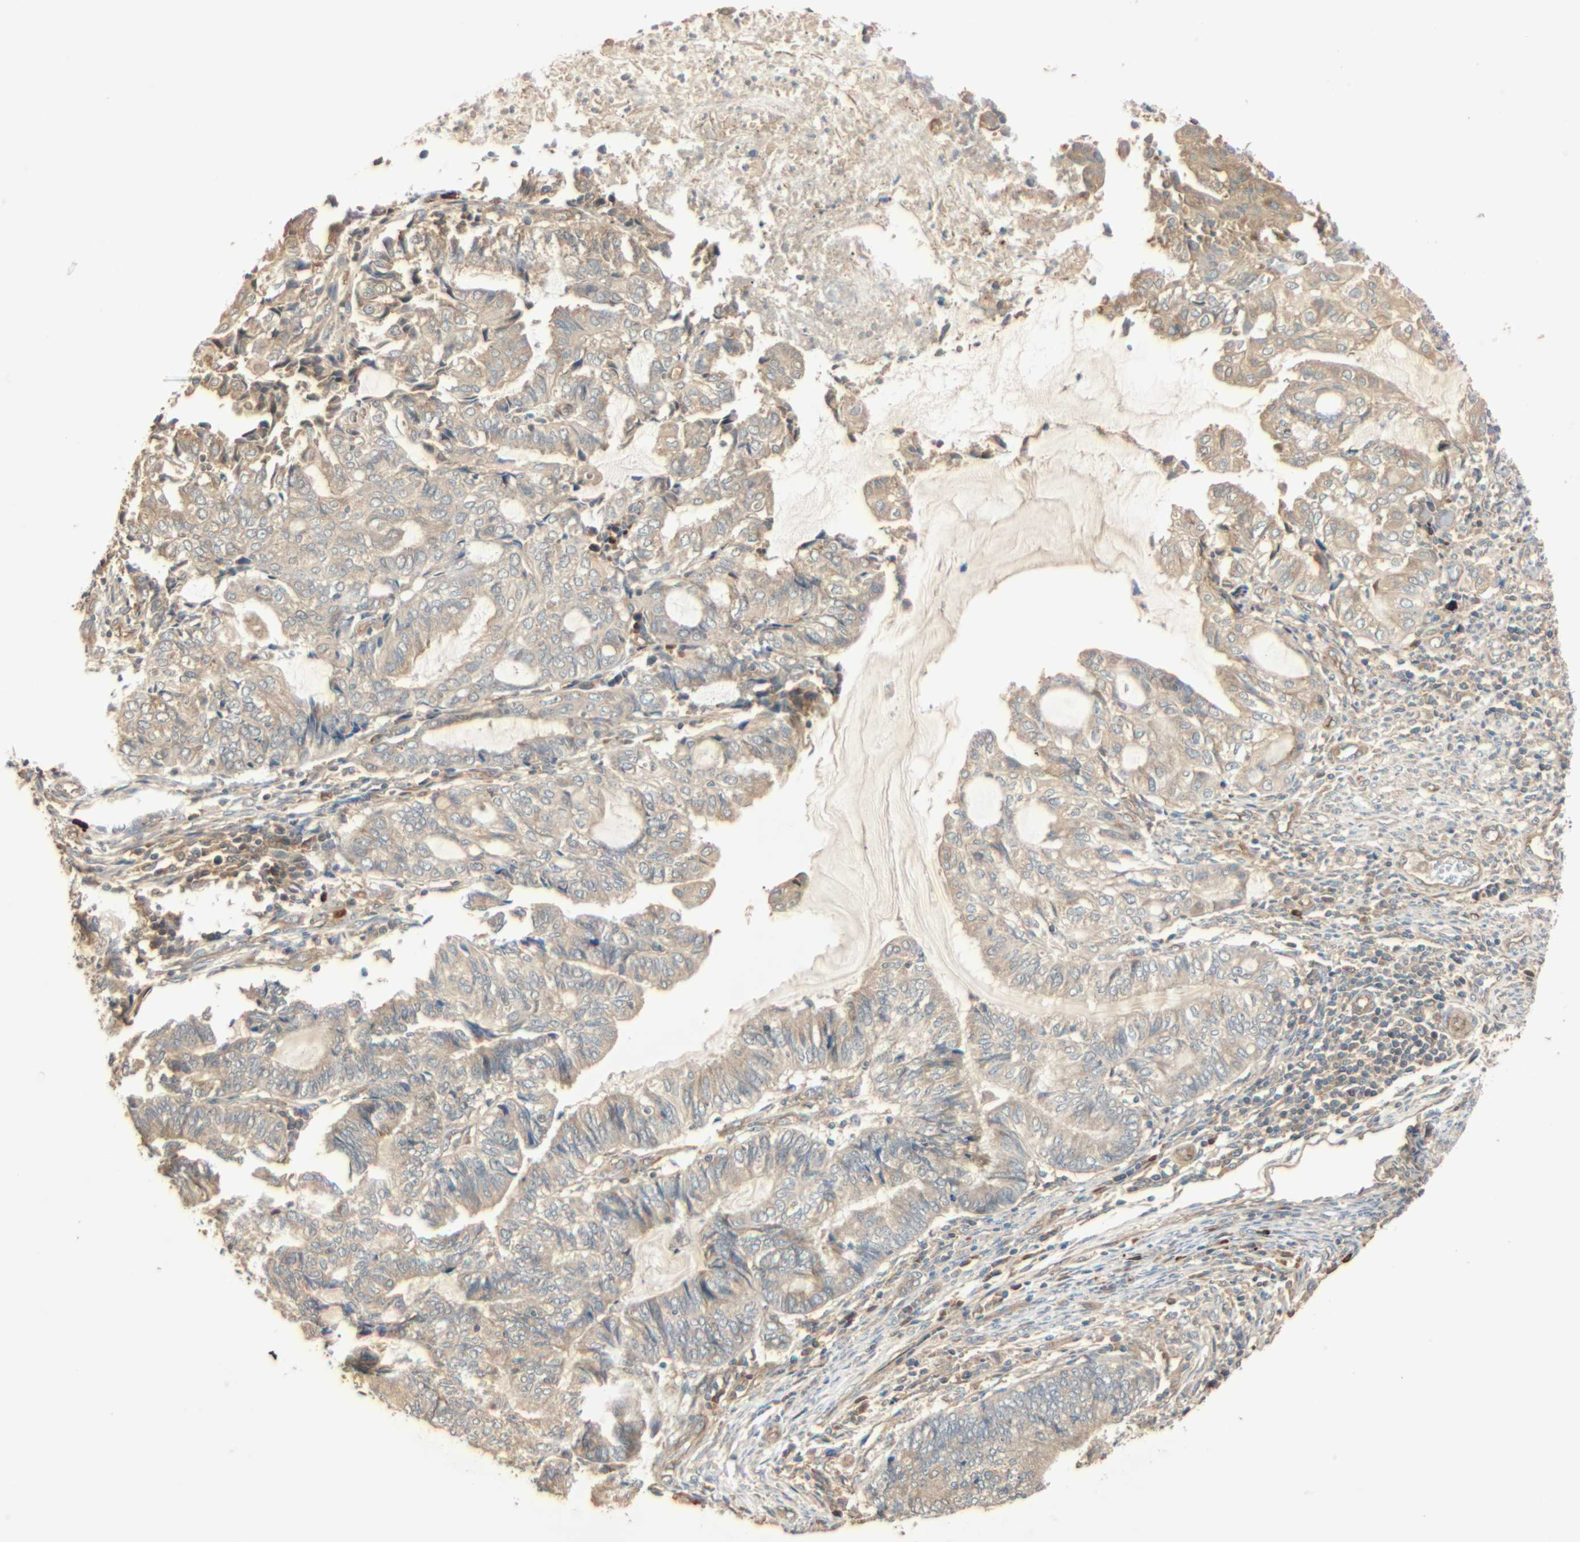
{"staining": {"intensity": "weak", "quantity": "25%-75%", "location": "cytoplasmic/membranous"}, "tissue": "endometrial cancer", "cell_type": "Tumor cells", "image_type": "cancer", "snomed": [{"axis": "morphology", "description": "Adenocarcinoma, NOS"}, {"axis": "topography", "description": "Uterus"}, {"axis": "topography", "description": "Endometrium"}], "caption": "Immunohistochemistry (IHC) of human endometrial adenocarcinoma reveals low levels of weak cytoplasmic/membranous positivity in approximately 25%-75% of tumor cells. Nuclei are stained in blue.", "gene": "GALK1", "patient": {"sex": "female", "age": 70}}